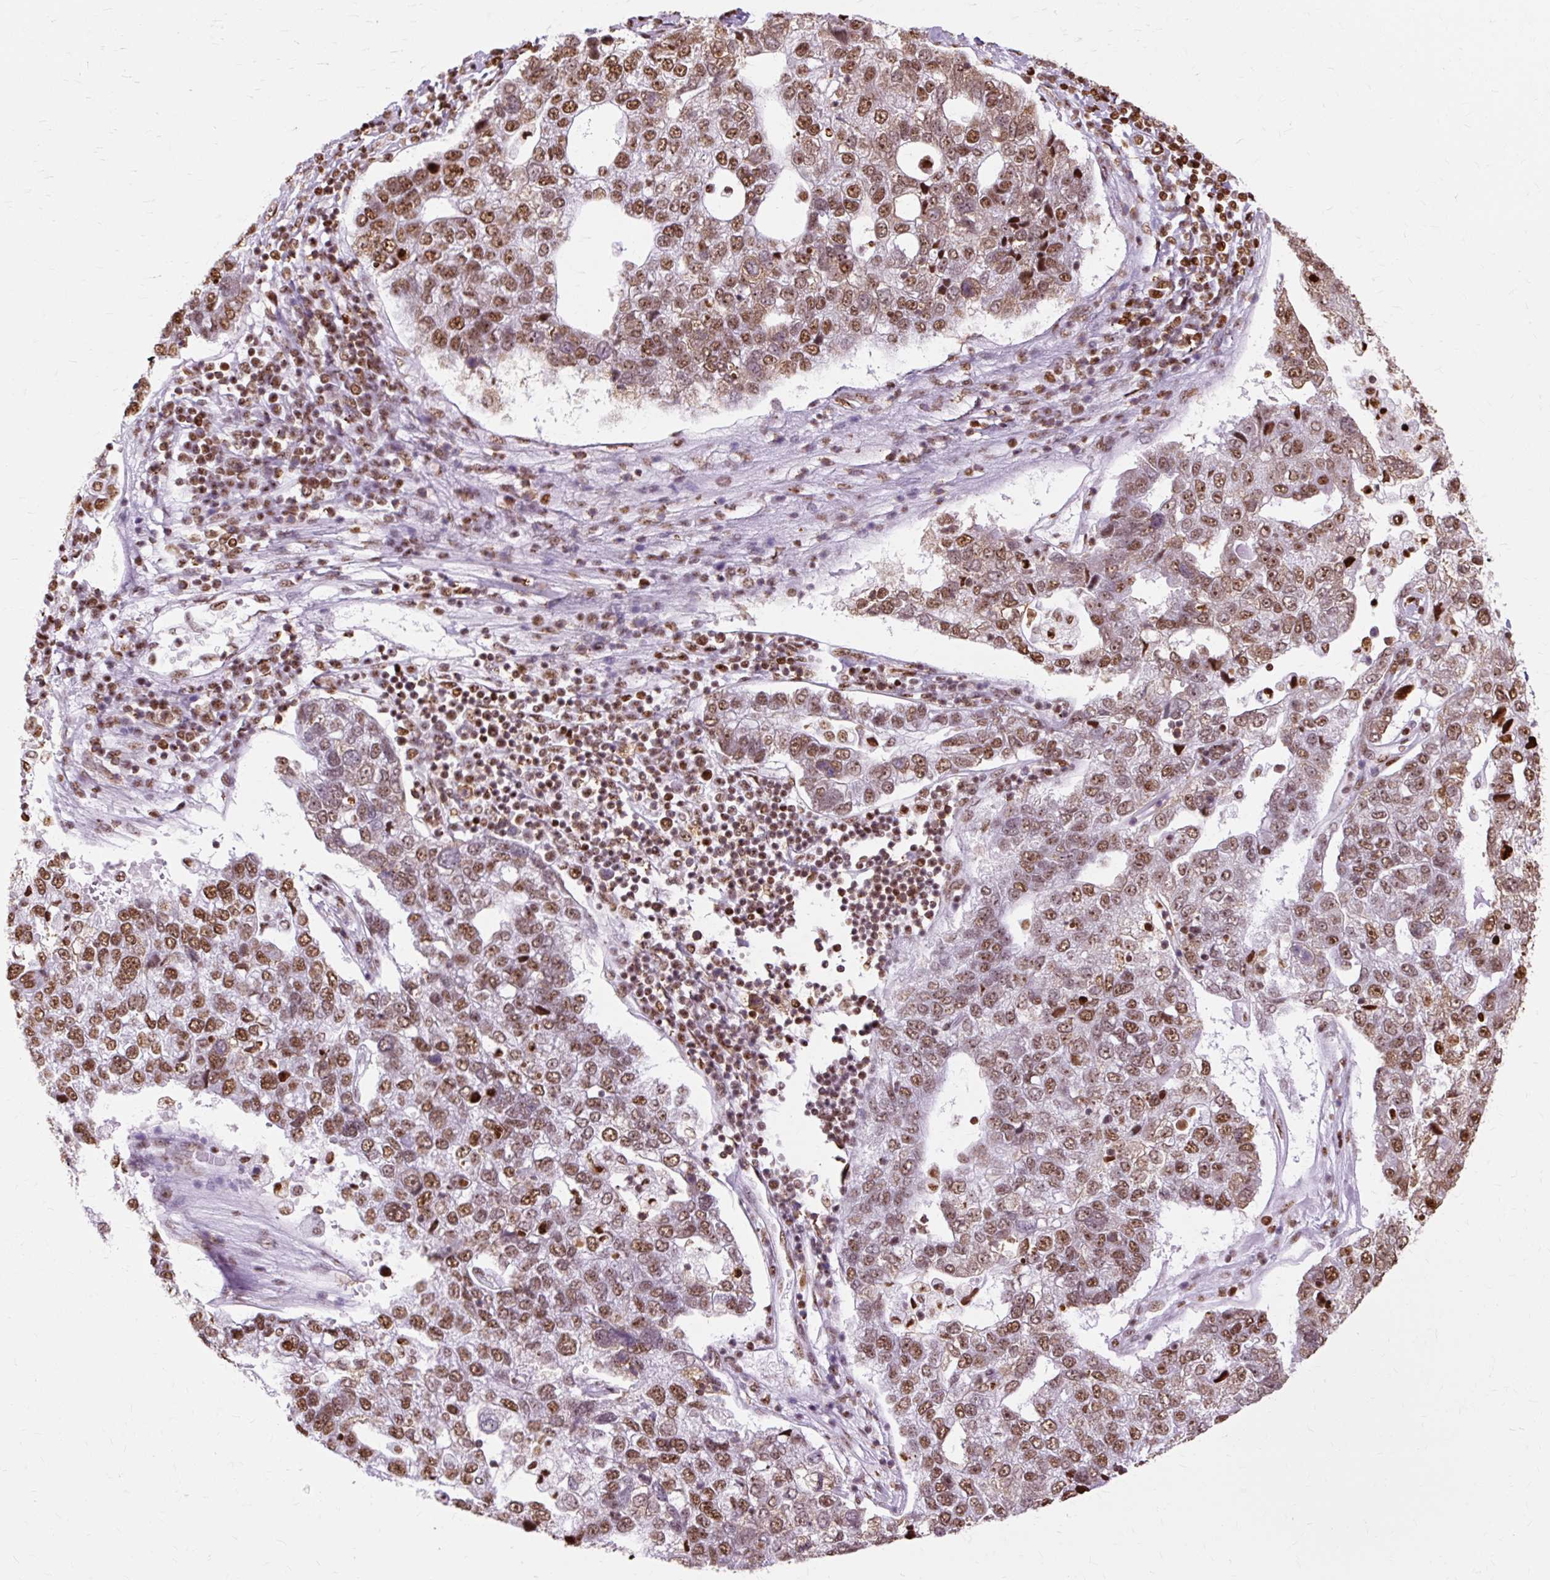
{"staining": {"intensity": "moderate", "quantity": ">75%", "location": "nuclear"}, "tissue": "pancreatic cancer", "cell_type": "Tumor cells", "image_type": "cancer", "snomed": [{"axis": "morphology", "description": "Adenocarcinoma, NOS"}, {"axis": "topography", "description": "Pancreas"}], "caption": "A histopathology image of human pancreatic adenocarcinoma stained for a protein exhibits moderate nuclear brown staining in tumor cells. Nuclei are stained in blue.", "gene": "XRCC6", "patient": {"sex": "female", "age": 61}}